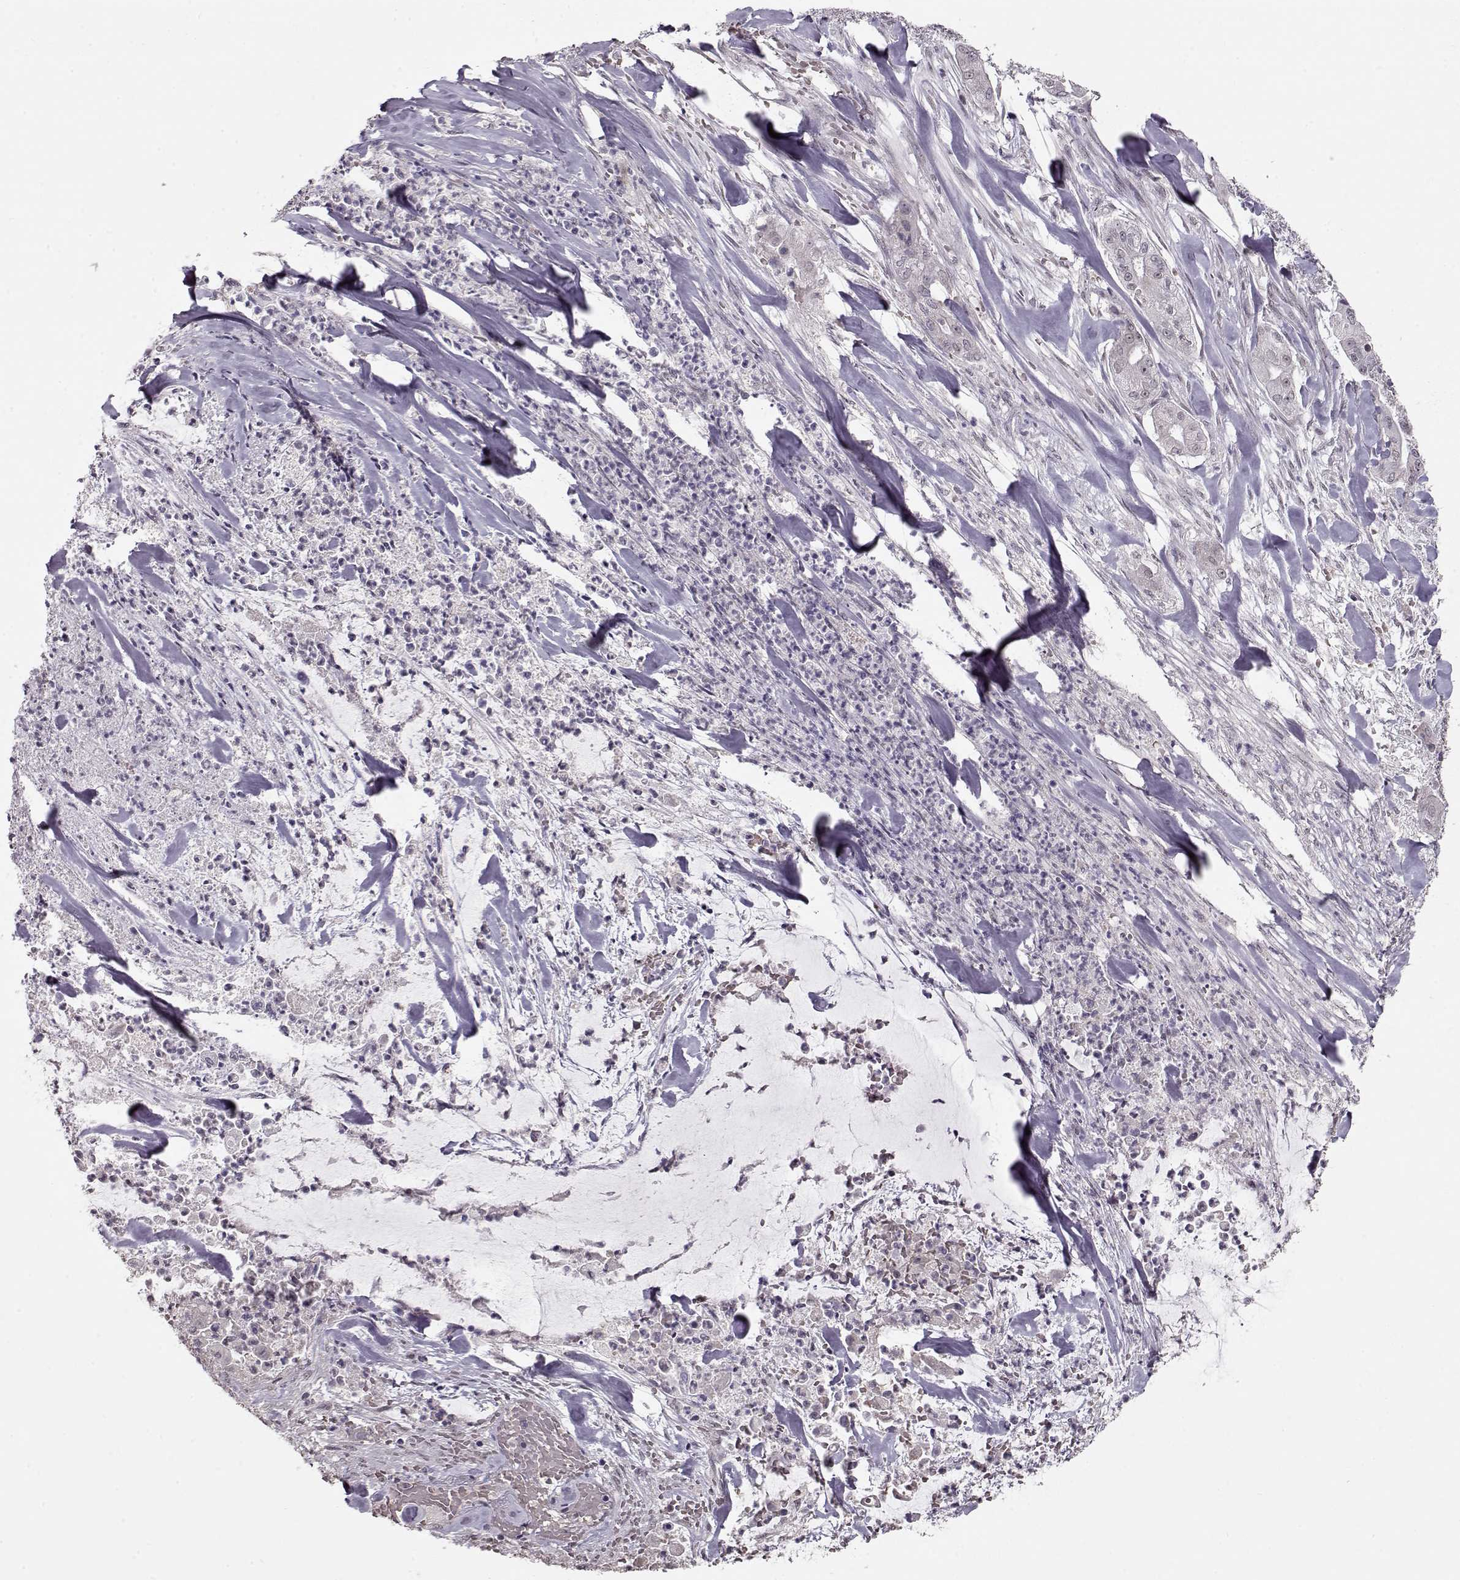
{"staining": {"intensity": "weak", "quantity": "<25%", "location": "nuclear"}, "tissue": "pancreatic cancer", "cell_type": "Tumor cells", "image_type": "cancer", "snomed": [{"axis": "morphology", "description": "Normal tissue, NOS"}, {"axis": "morphology", "description": "Inflammation, NOS"}, {"axis": "morphology", "description": "Adenocarcinoma, NOS"}, {"axis": "topography", "description": "Pancreas"}], "caption": "Tumor cells are negative for brown protein staining in pancreatic cancer.", "gene": "PCP4", "patient": {"sex": "male", "age": 57}}